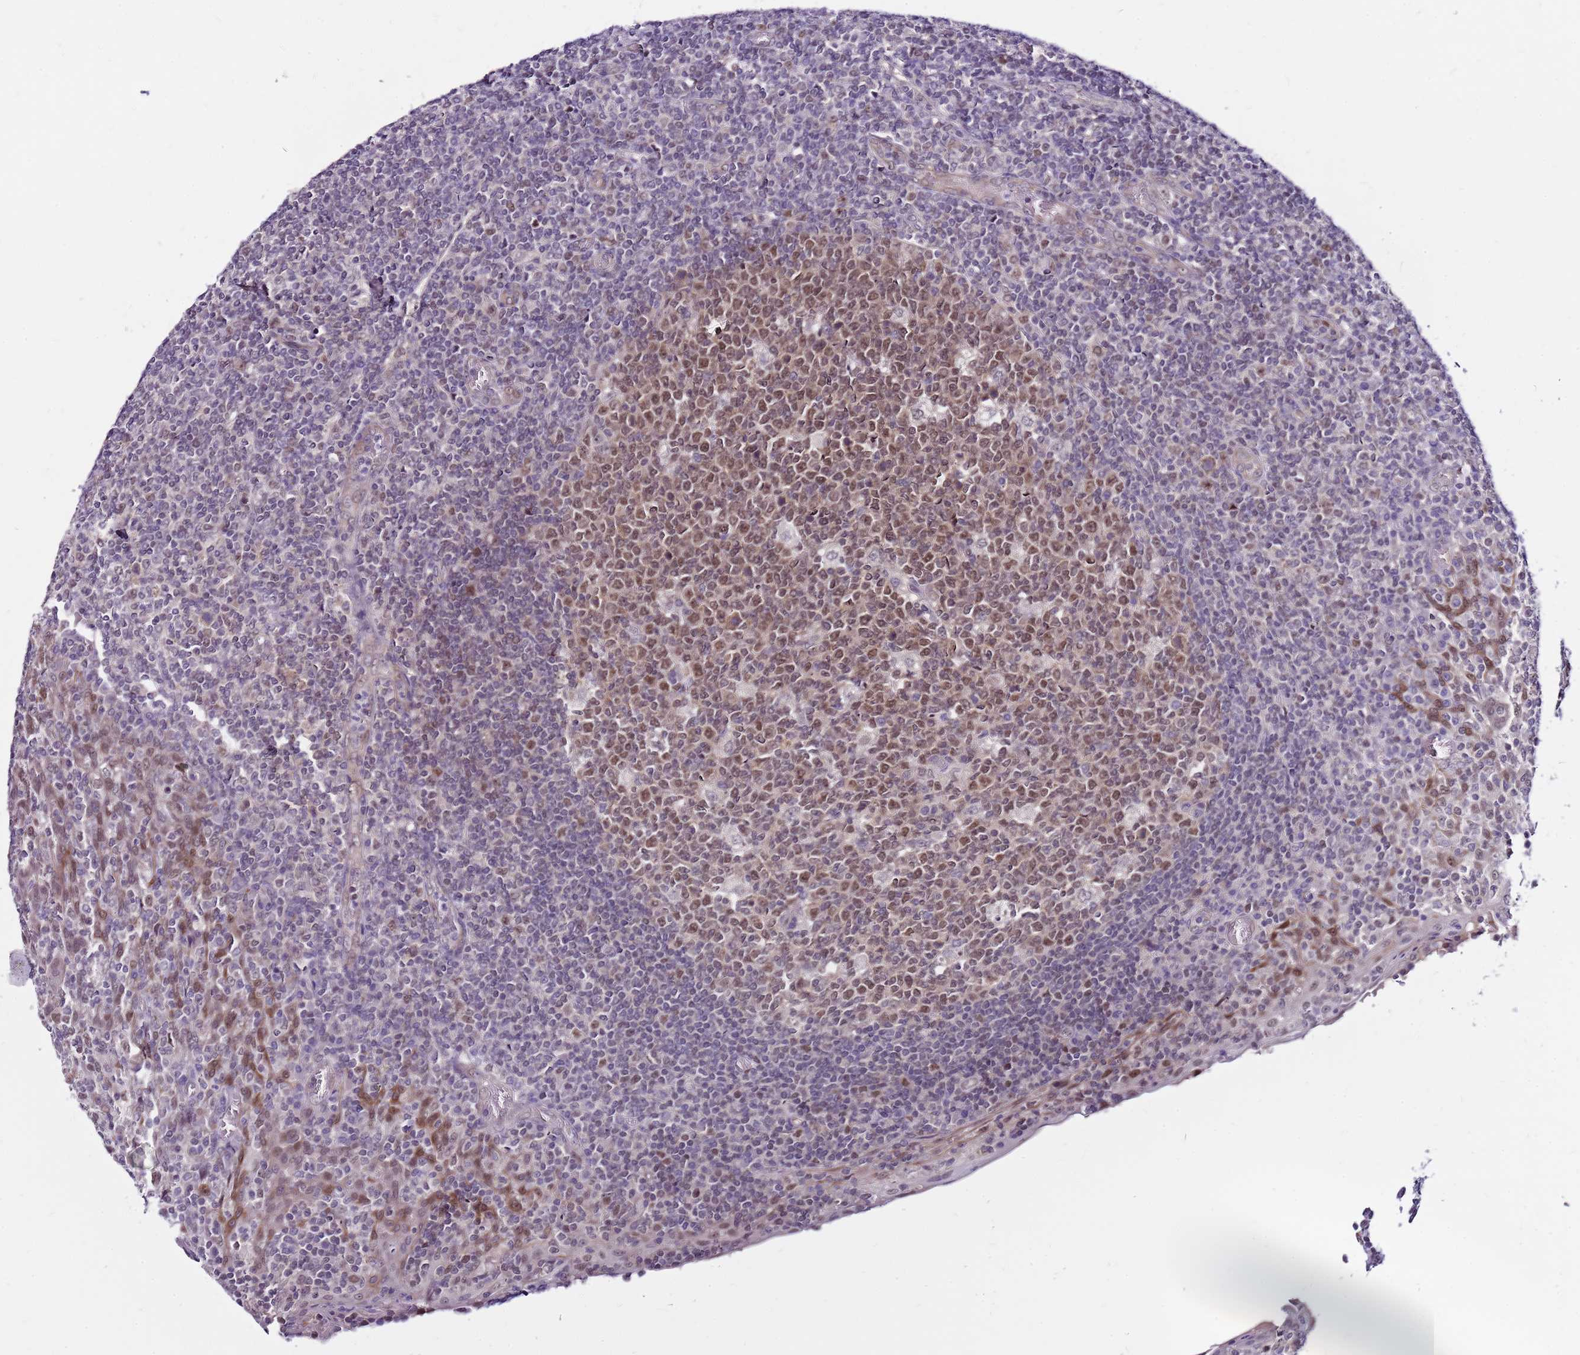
{"staining": {"intensity": "moderate", "quantity": ">75%", "location": "nuclear"}, "tissue": "tonsil", "cell_type": "Germinal center cells", "image_type": "normal", "snomed": [{"axis": "morphology", "description": "Normal tissue, NOS"}, {"axis": "topography", "description": "Tonsil"}], "caption": "Moderate nuclear protein positivity is identified in approximately >75% of germinal center cells in tonsil.", "gene": "POLE3", "patient": {"sex": "female", "age": 19}}